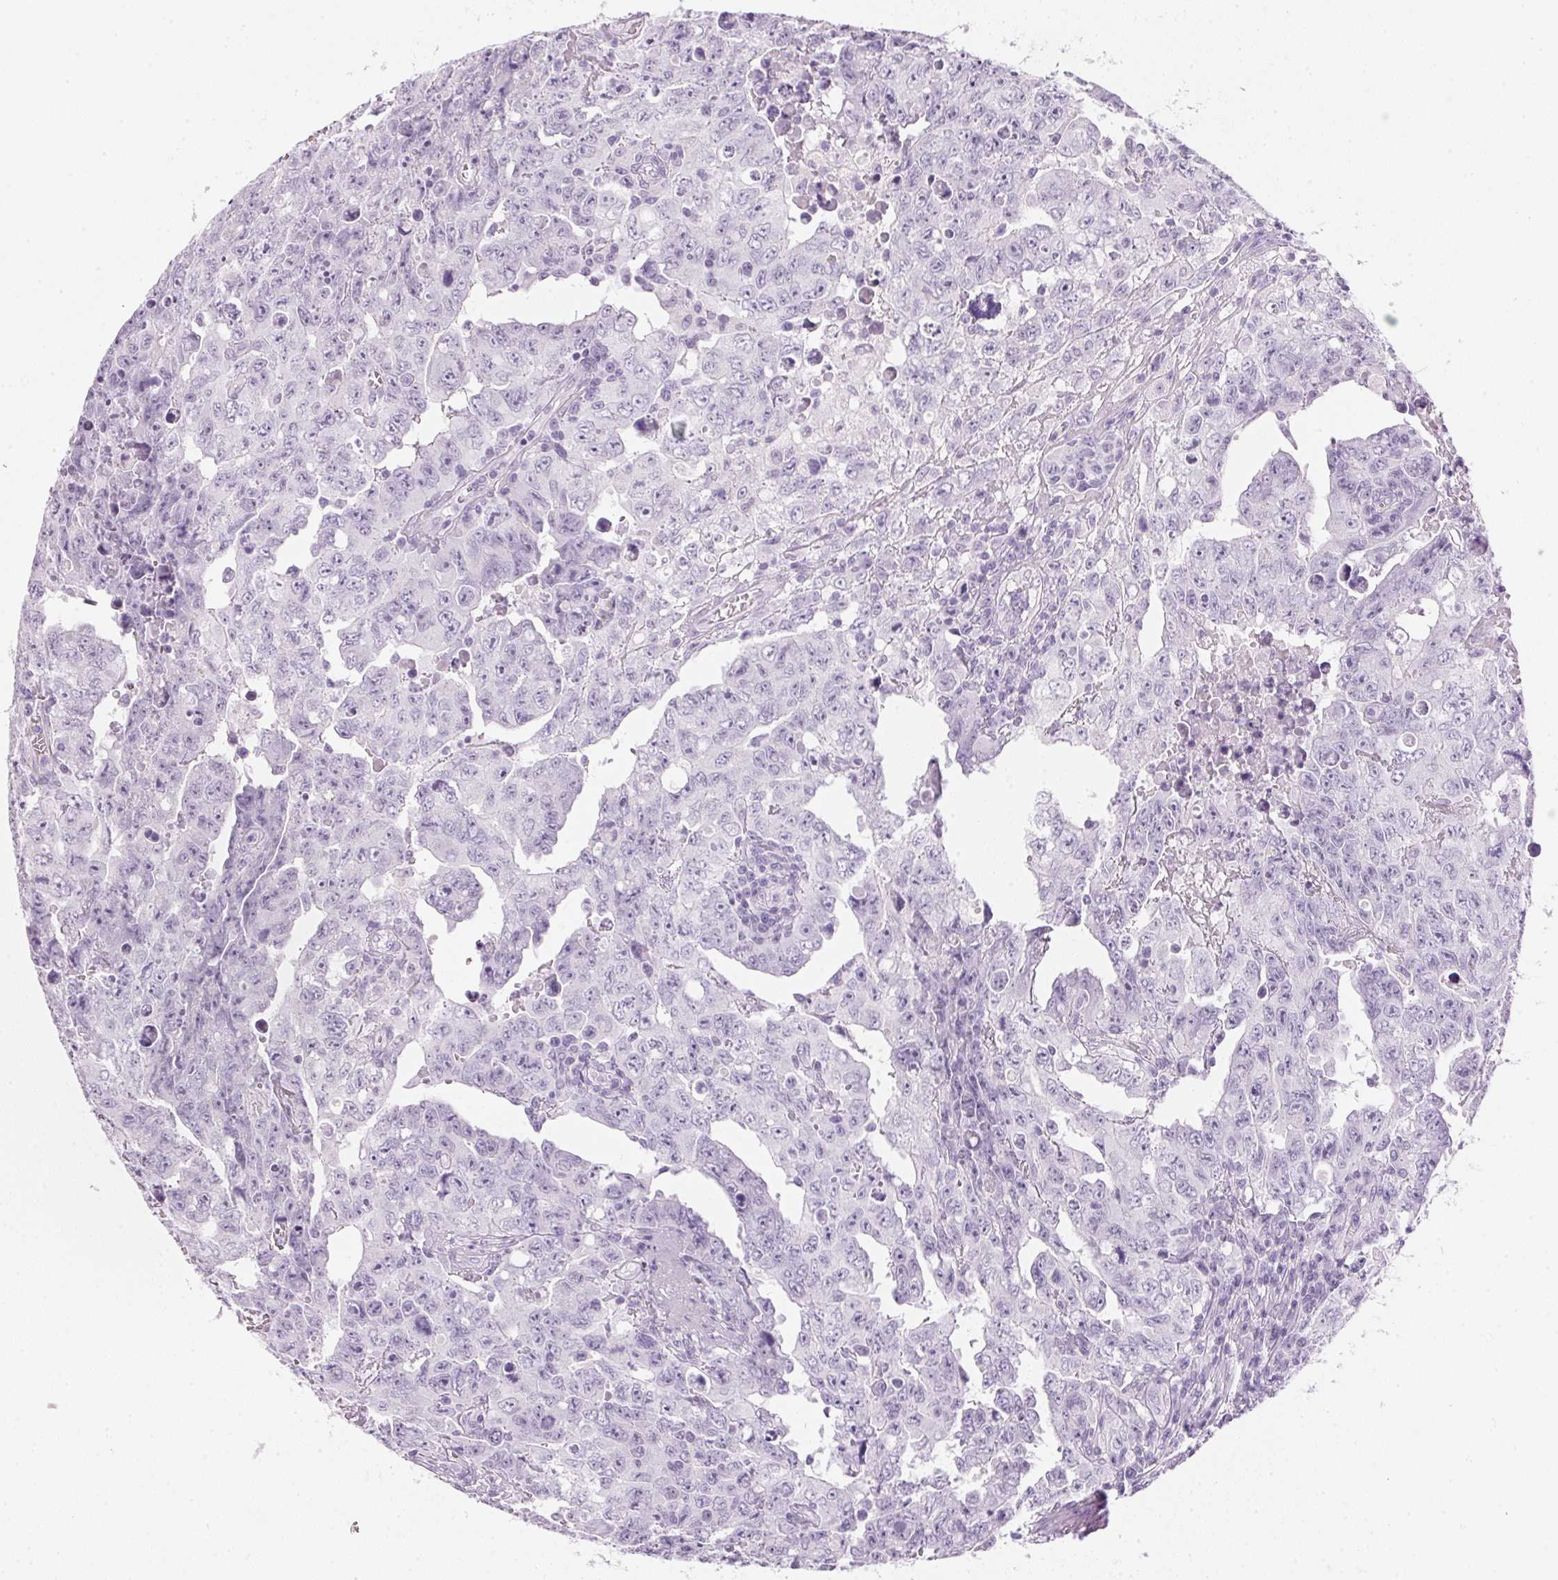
{"staining": {"intensity": "negative", "quantity": "none", "location": "none"}, "tissue": "testis cancer", "cell_type": "Tumor cells", "image_type": "cancer", "snomed": [{"axis": "morphology", "description": "Carcinoma, Embryonal, NOS"}, {"axis": "topography", "description": "Testis"}], "caption": "Immunohistochemistry photomicrograph of neoplastic tissue: human testis cancer stained with DAB (3,3'-diaminobenzidine) demonstrates no significant protein positivity in tumor cells.", "gene": "IGFBP1", "patient": {"sex": "male", "age": 24}}